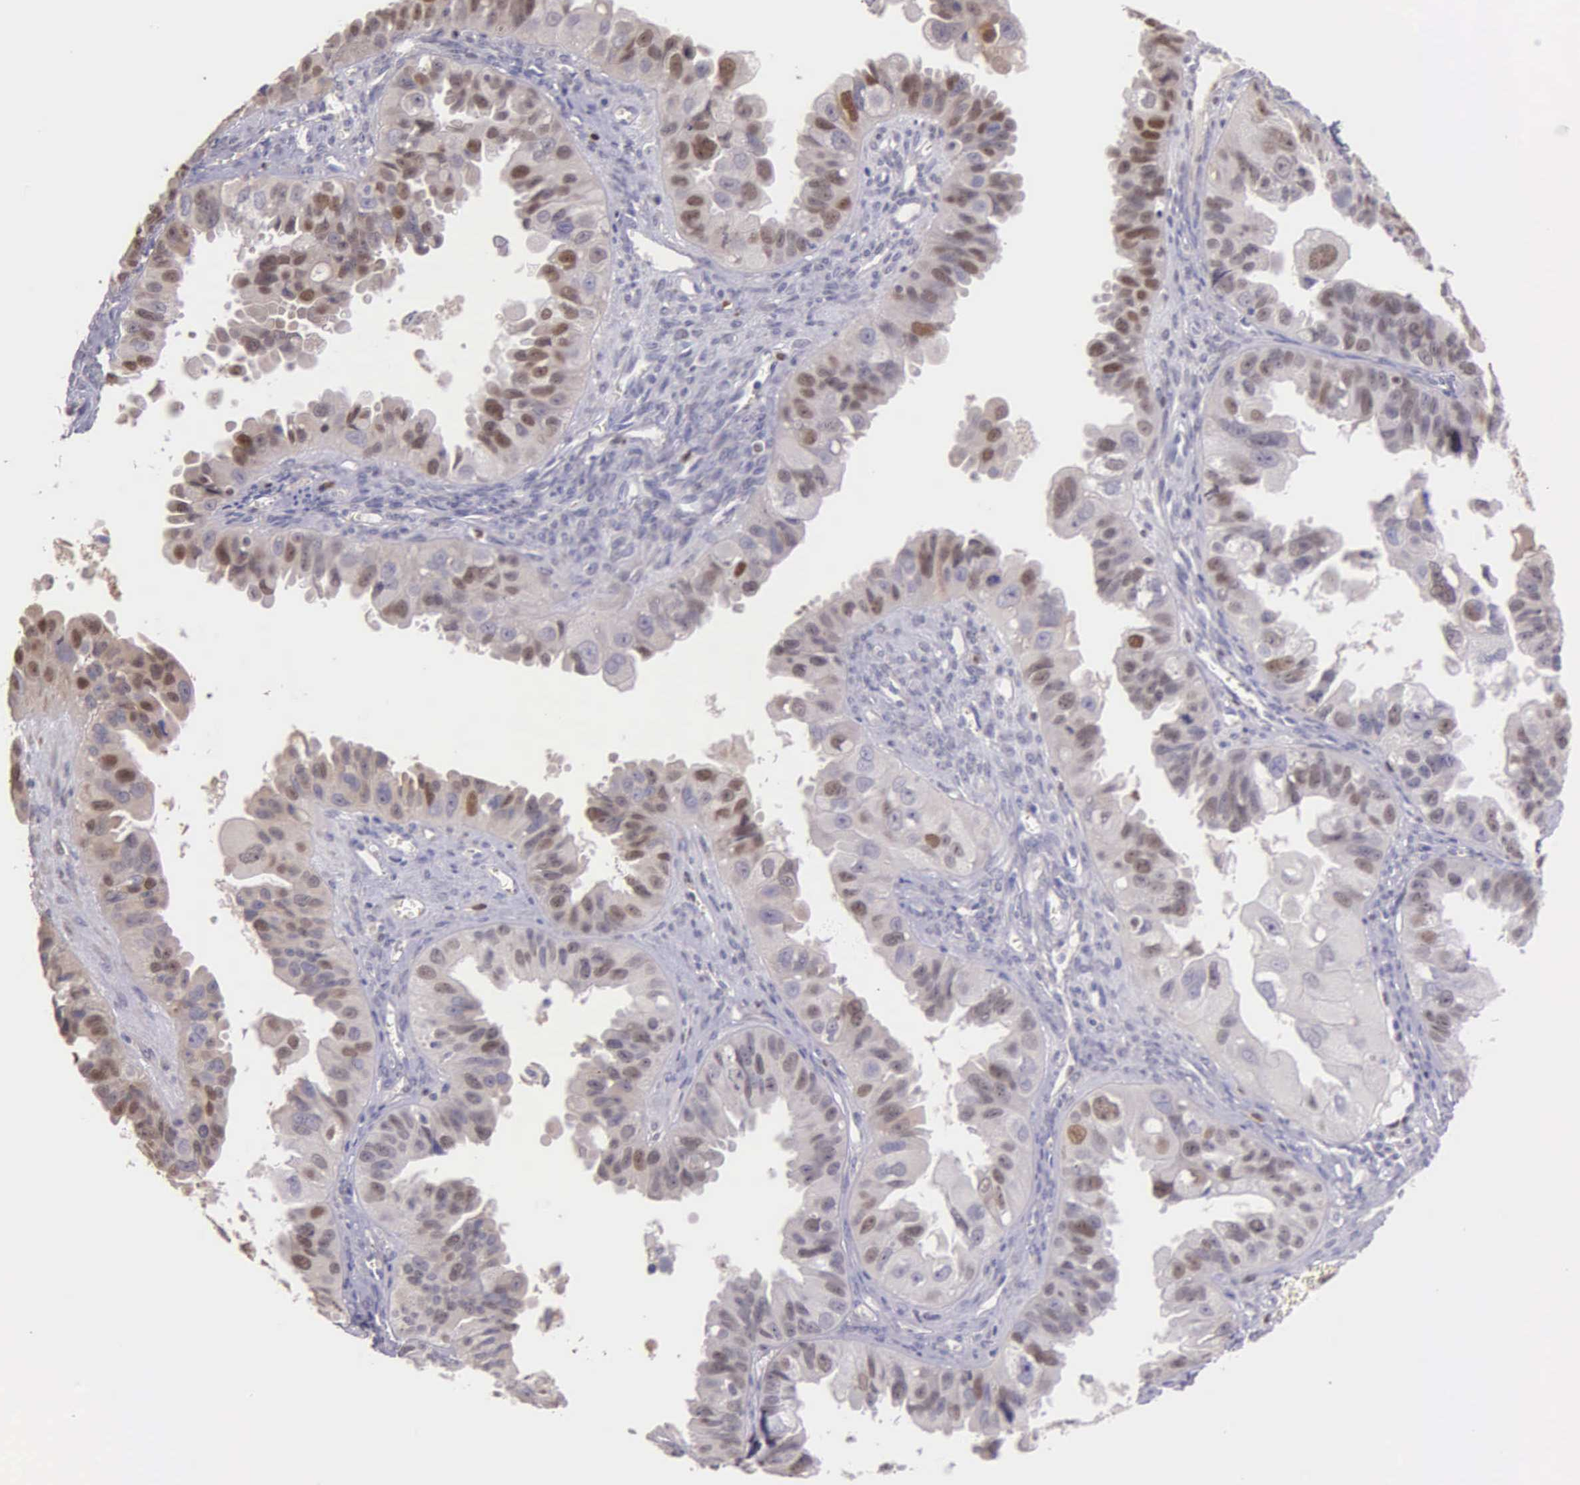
{"staining": {"intensity": "weak", "quantity": "25%-75%", "location": "nuclear"}, "tissue": "ovarian cancer", "cell_type": "Tumor cells", "image_type": "cancer", "snomed": [{"axis": "morphology", "description": "Carcinoma, endometroid"}, {"axis": "topography", "description": "Ovary"}], "caption": "Immunohistochemical staining of endometroid carcinoma (ovarian) displays low levels of weak nuclear protein expression in about 25%-75% of tumor cells. The staining is performed using DAB (3,3'-diaminobenzidine) brown chromogen to label protein expression. The nuclei are counter-stained blue using hematoxylin.", "gene": "MCM5", "patient": {"sex": "female", "age": 85}}